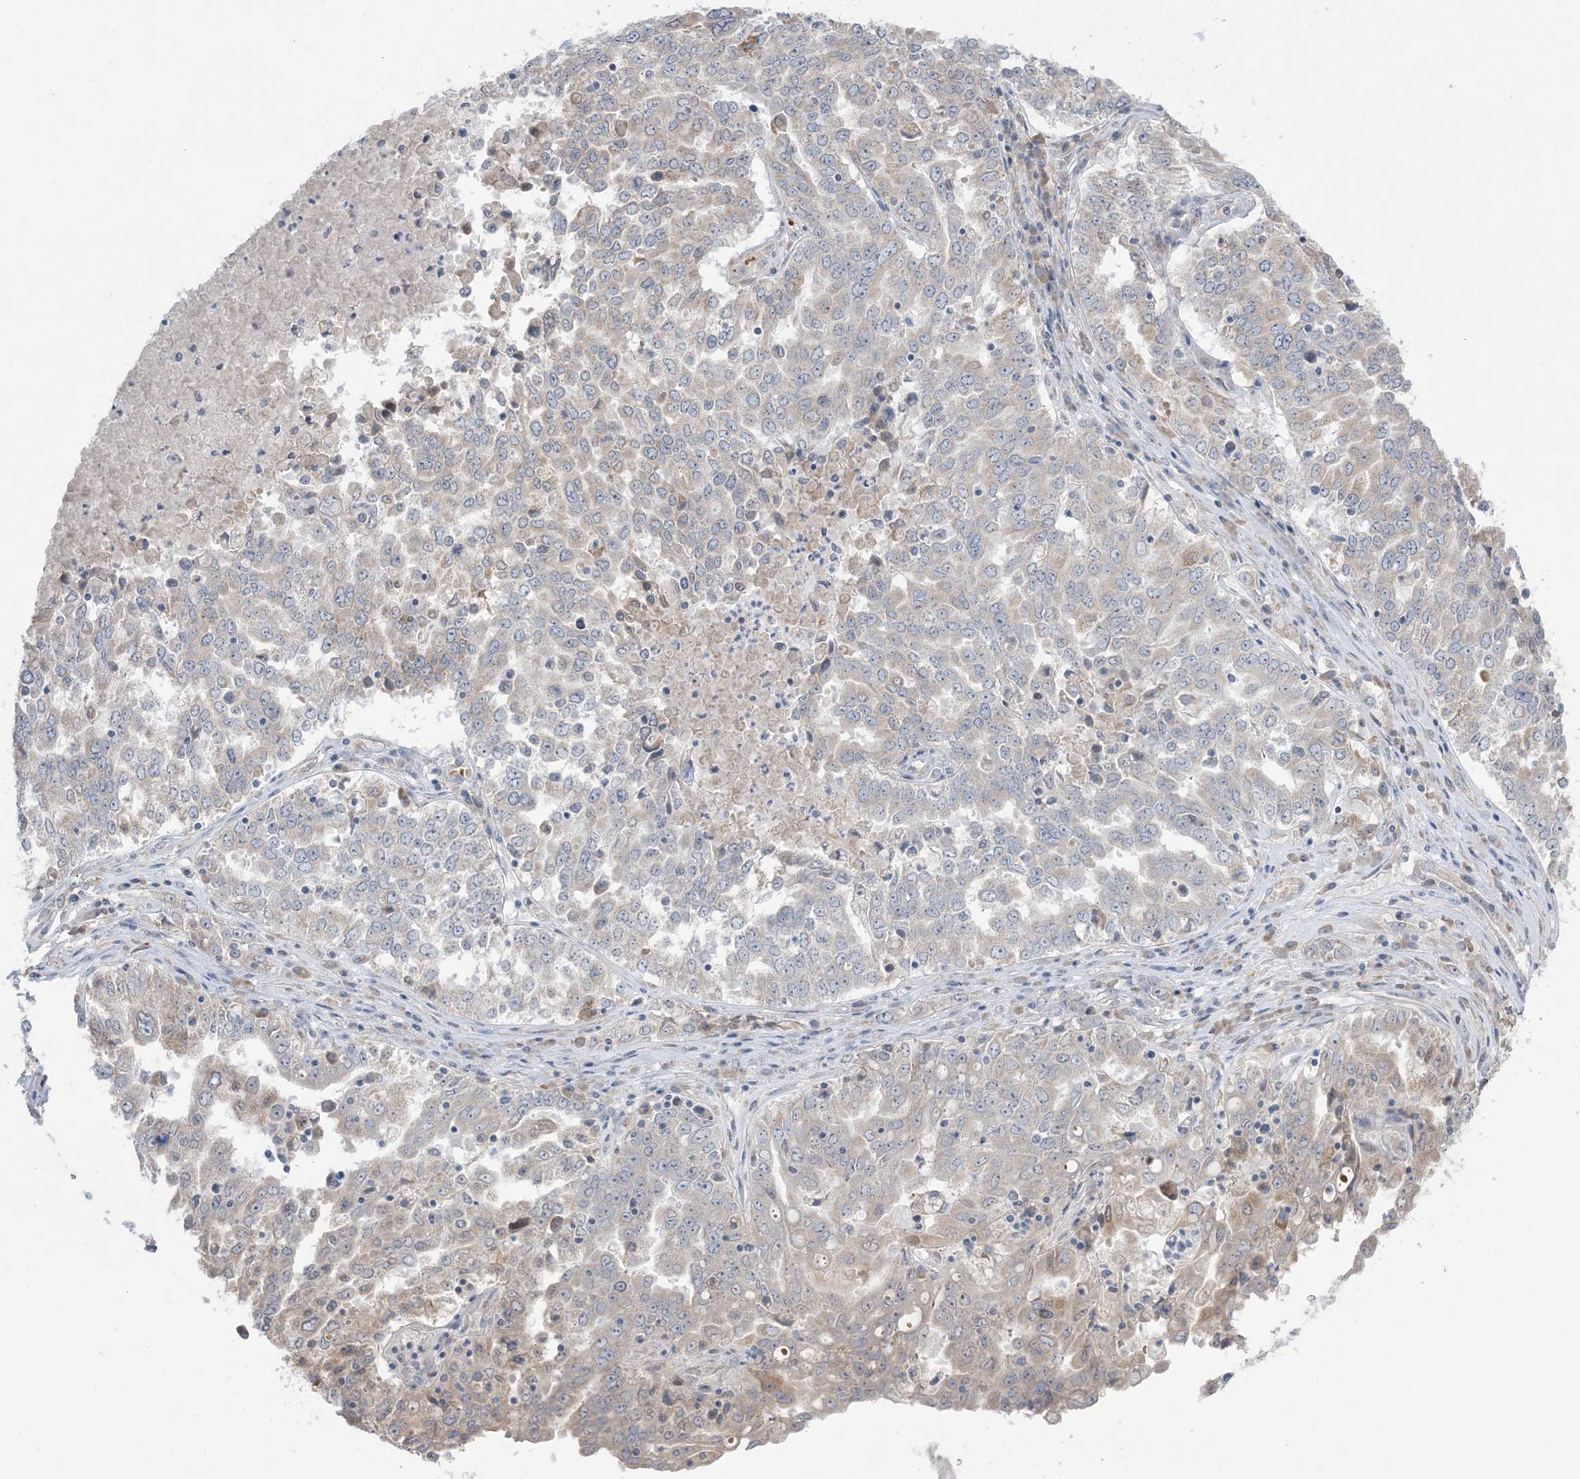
{"staining": {"intensity": "negative", "quantity": "none", "location": "none"}, "tissue": "ovarian cancer", "cell_type": "Tumor cells", "image_type": "cancer", "snomed": [{"axis": "morphology", "description": "Carcinoma, endometroid"}, {"axis": "topography", "description": "Ovary"}], "caption": "DAB (3,3'-diaminobenzidine) immunohistochemical staining of ovarian cancer (endometroid carcinoma) displays no significant expression in tumor cells.", "gene": "MMGT1", "patient": {"sex": "female", "age": 62}}